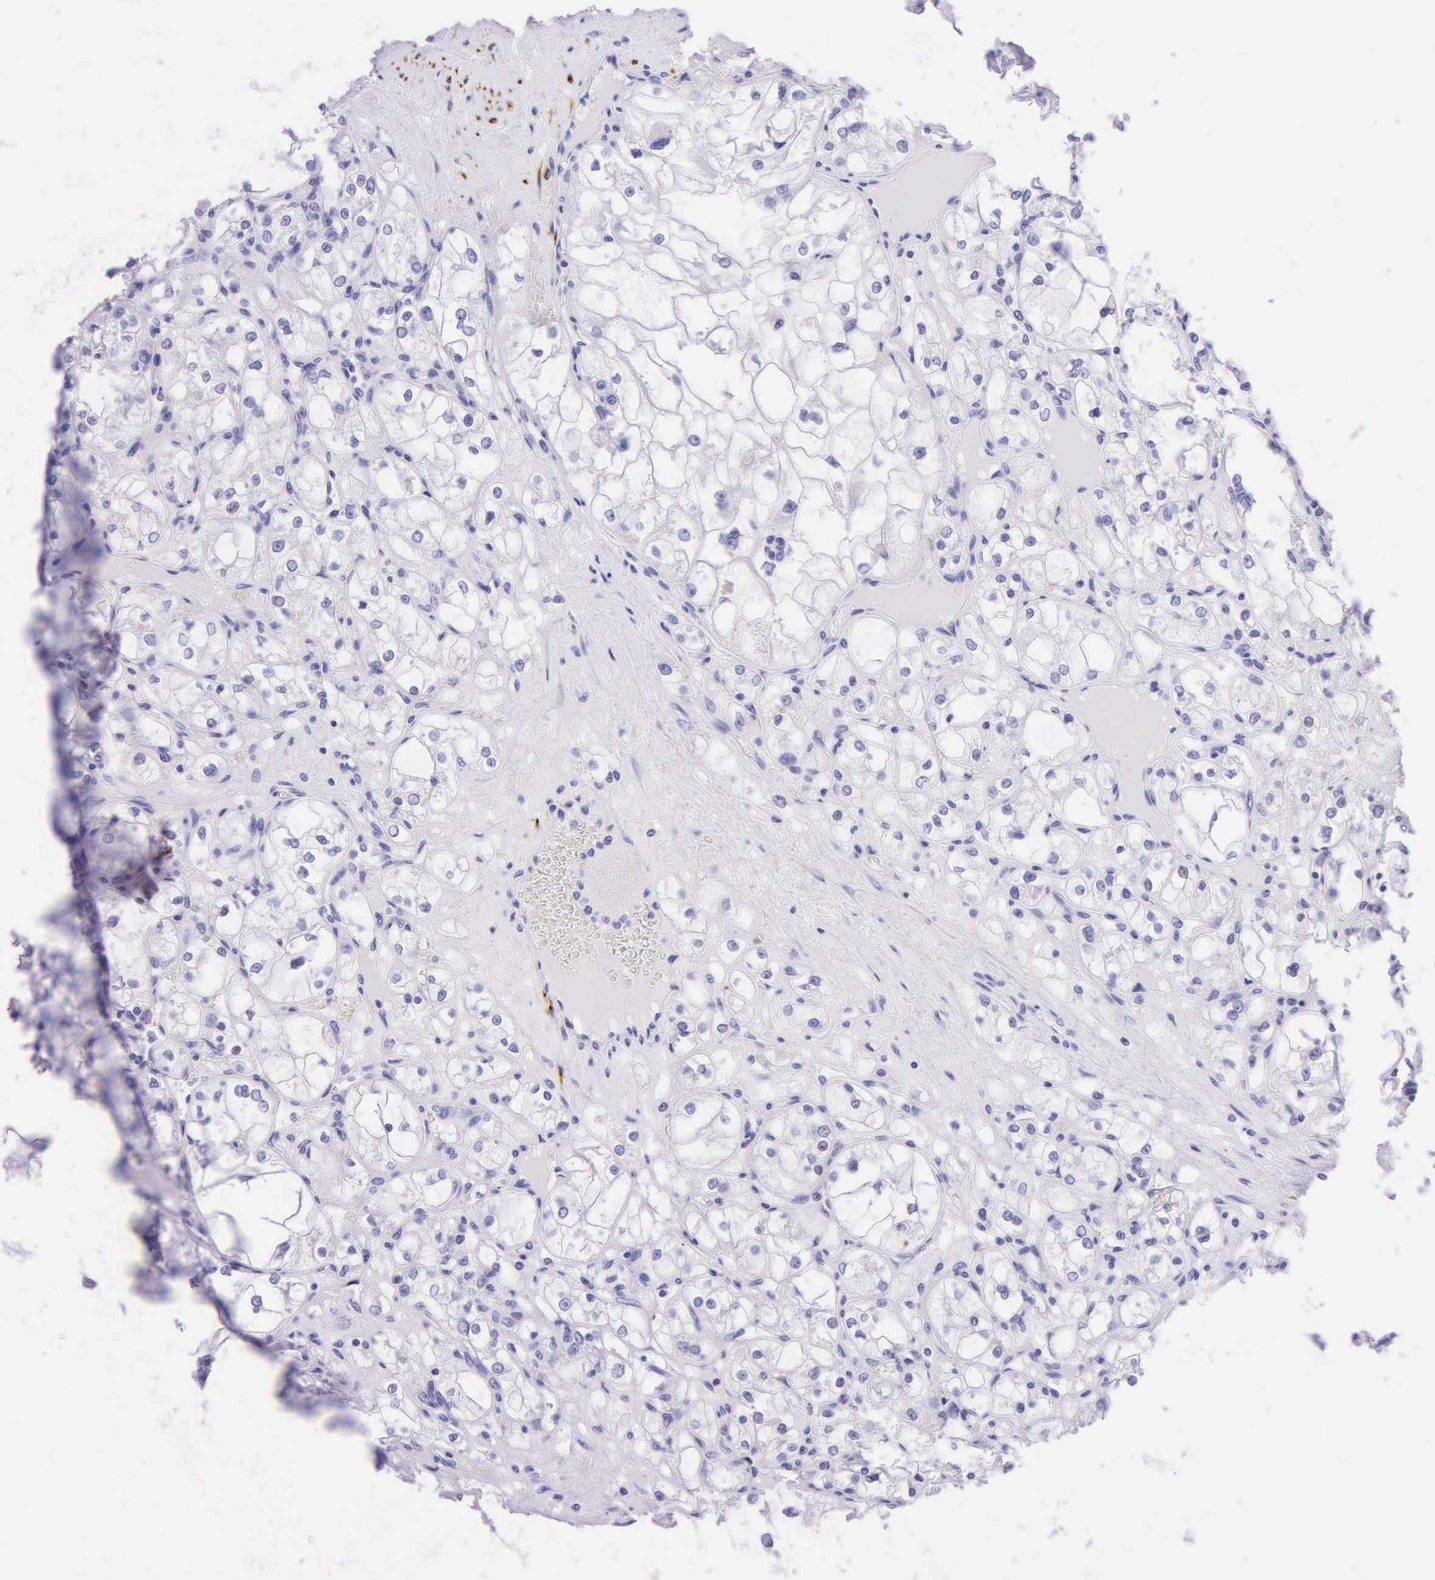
{"staining": {"intensity": "negative", "quantity": "none", "location": "none"}, "tissue": "renal cancer", "cell_type": "Tumor cells", "image_type": "cancer", "snomed": [{"axis": "morphology", "description": "Adenocarcinoma, NOS"}, {"axis": "topography", "description": "Kidney"}], "caption": "Renal cancer was stained to show a protein in brown. There is no significant positivity in tumor cells.", "gene": "DES", "patient": {"sex": "male", "age": 61}}